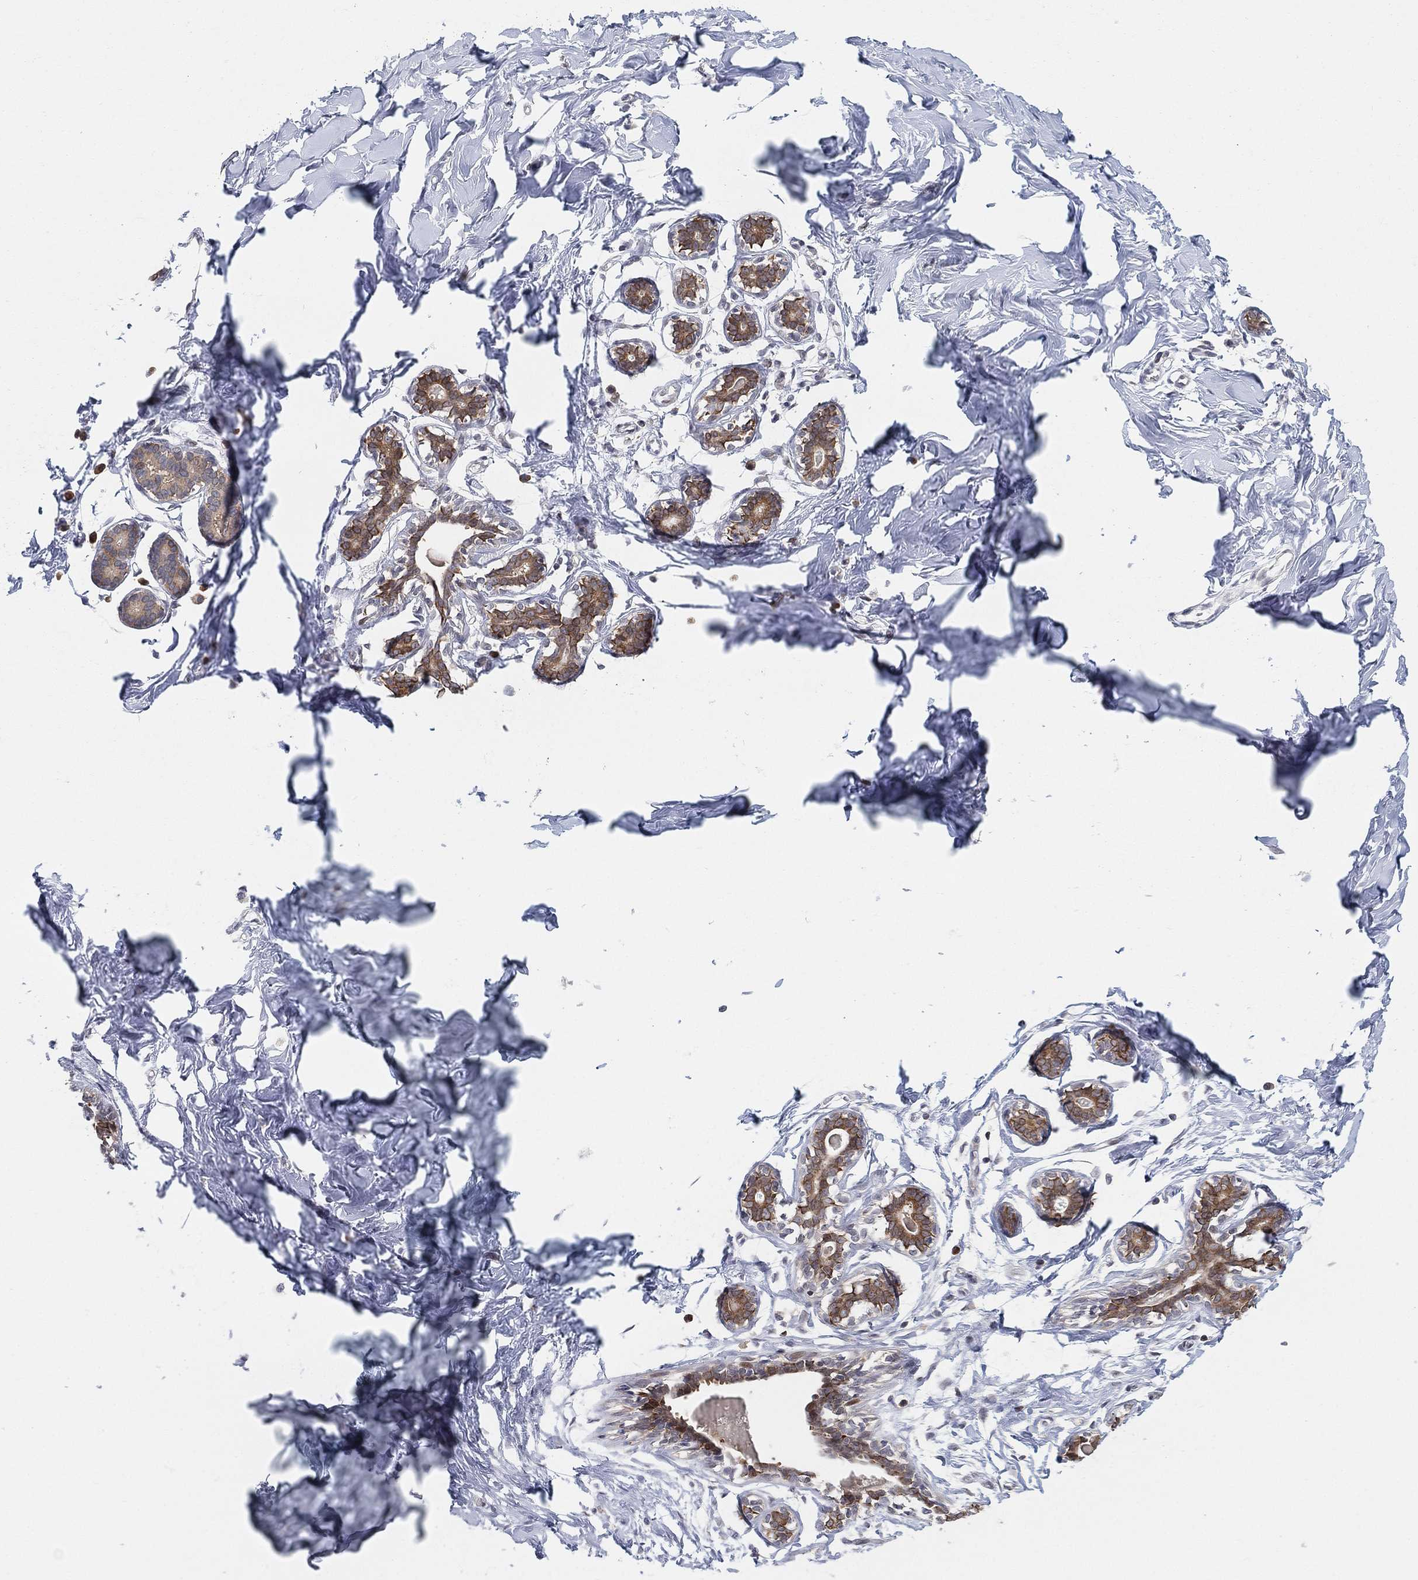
{"staining": {"intensity": "moderate", "quantity": ">75%", "location": "cytoplasmic/membranous"}, "tissue": "breast", "cell_type": "Glandular cells", "image_type": "normal", "snomed": [{"axis": "morphology", "description": "Normal tissue, NOS"}, {"axis": "morphology", "description": "Lobular carcinoma, in situ"}, {"axis": "topography", "description": "Breast"}], "caption": "IHC (DAB) staining of unremarkable breast demonstrates moderate cytoplasmic/membranous protein staining in approximately >75% of glandular cells.", "gene": "TMTC4", "patient": {"sex": "female", "age": 35}}